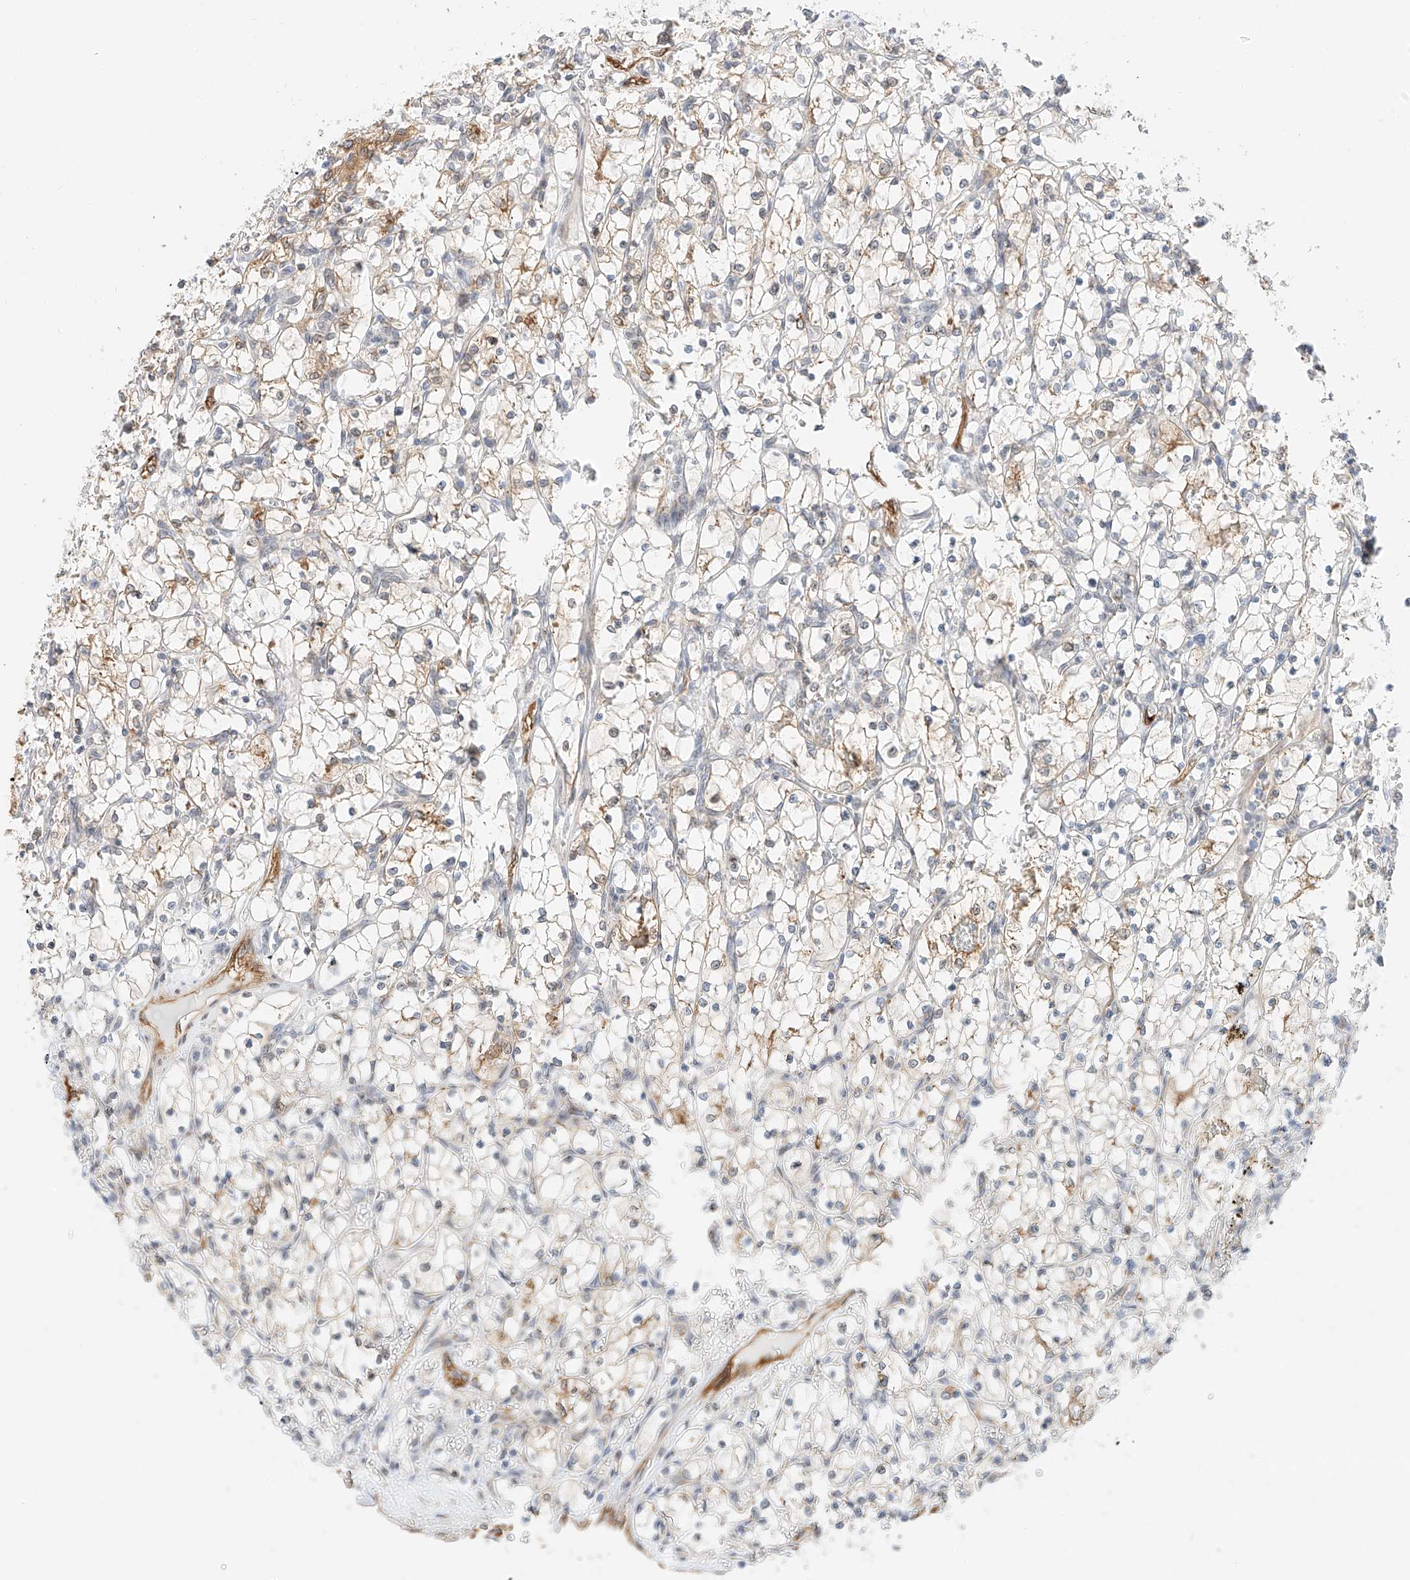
{"staining": {"intensity": "weak", "quantity": "<25%", "location": "cytoplasmic/membranous"}, "tissue": "renal cancer", "cell_type": "Tumor cells", "image_type": "cancer", "snomed": [{"axis": "morphology", "description": "Adenocarcinoma, NOS"}, {"axis": "topography", "description": "Kidney"}], "caption": "Tumor cells are negative for brown protein staining in renal cancer. The staining is performed using DAB brown chromogen with nuclei counter-stained in using hematoxylin.", "gene": "CARMIL1", "patient": {"sex": "female", "age": 69}}